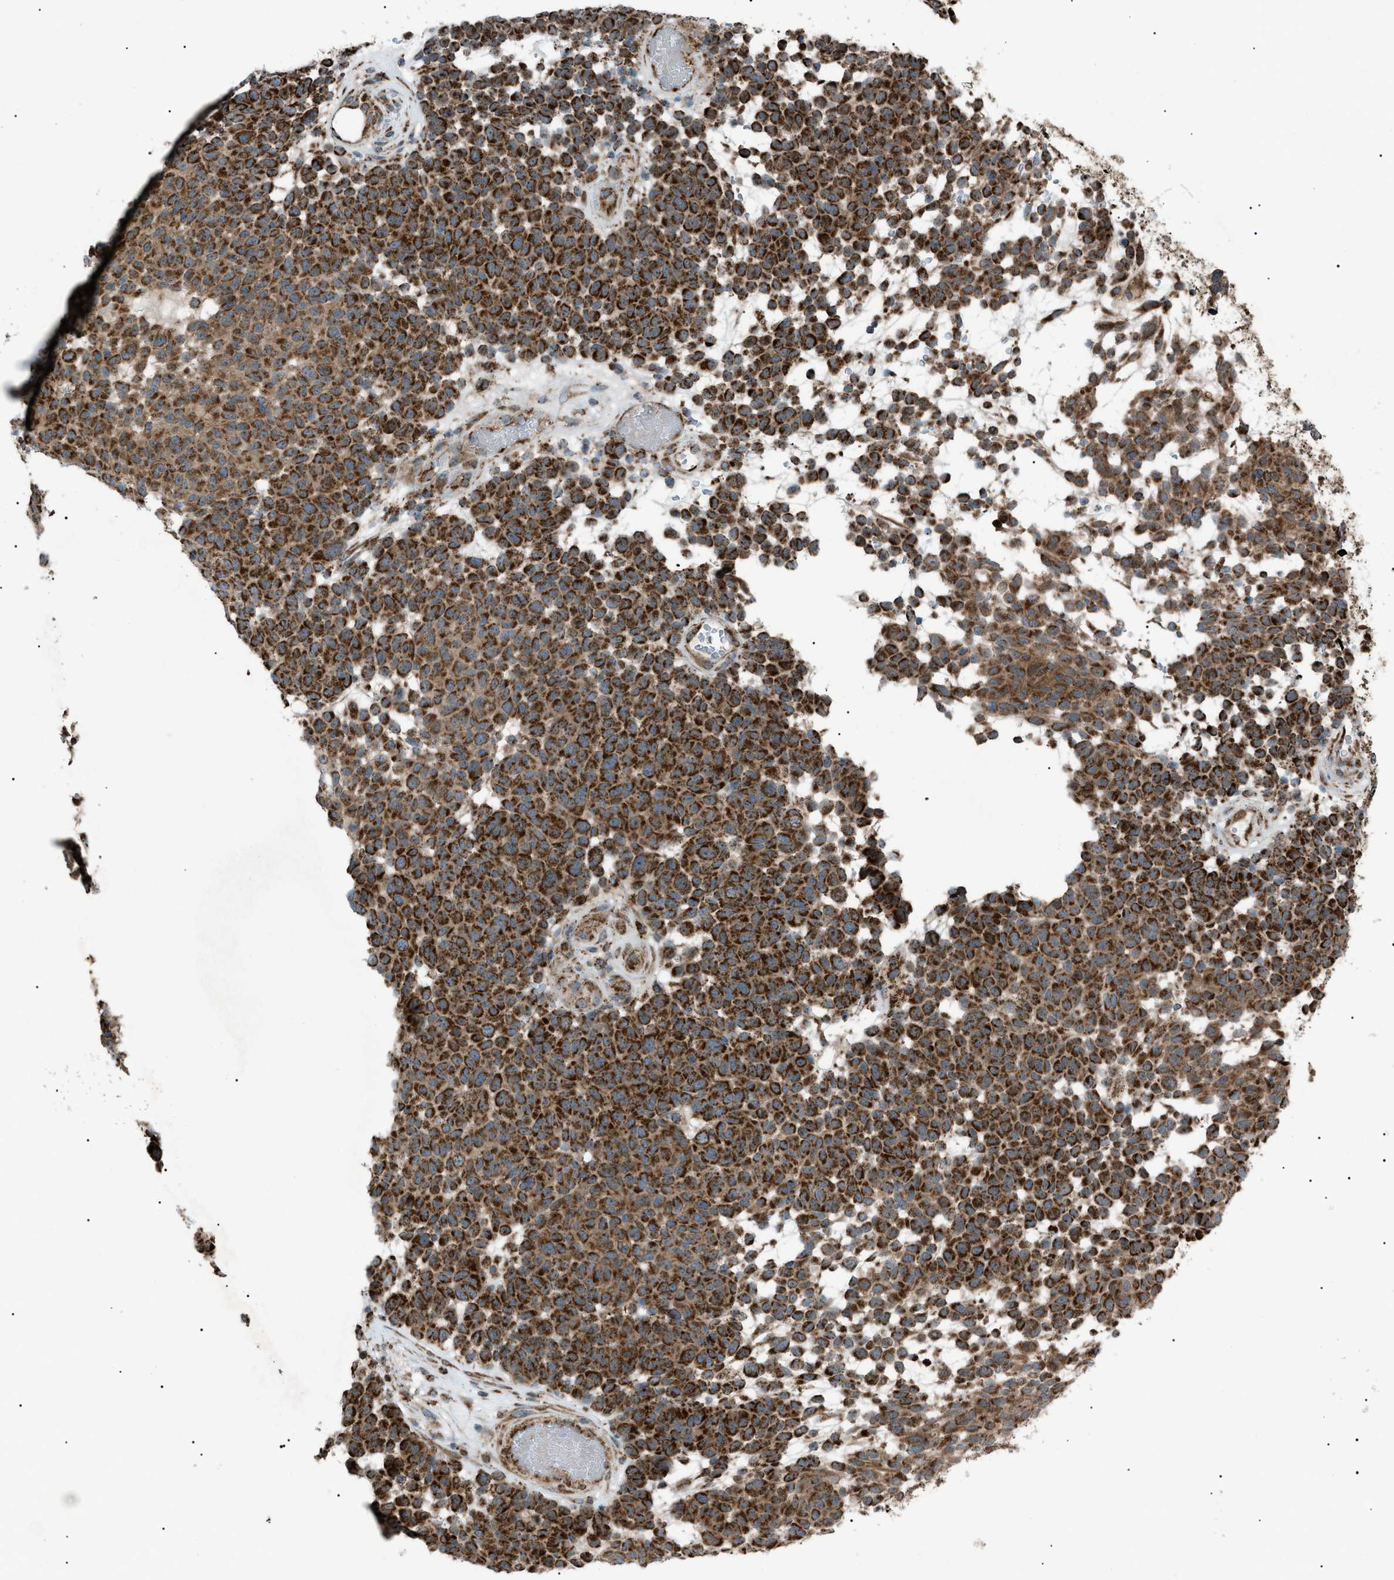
{"staining": {"intensity": "strong", "quantity": ">75%", "location": "cytoplasmic/membranous"}, "tissue": "melanoma", "cell_type": "Tumor cells", "image_type": "cancer", "snomed": [{"axis": "morphology", "description": "Malignant melanoma, NOS"}, {"axis": "topography", "description": "Skin"}], "caption": "High-power microscopy captured an immunohistochemistry histopathology image of malignant melanoma, revealing strong cytoplasmic/membranous positivity in about >75% of tumor cells.", "gene": "C1GALT1C1", "patient": {"sex": "male", "age": 59}}